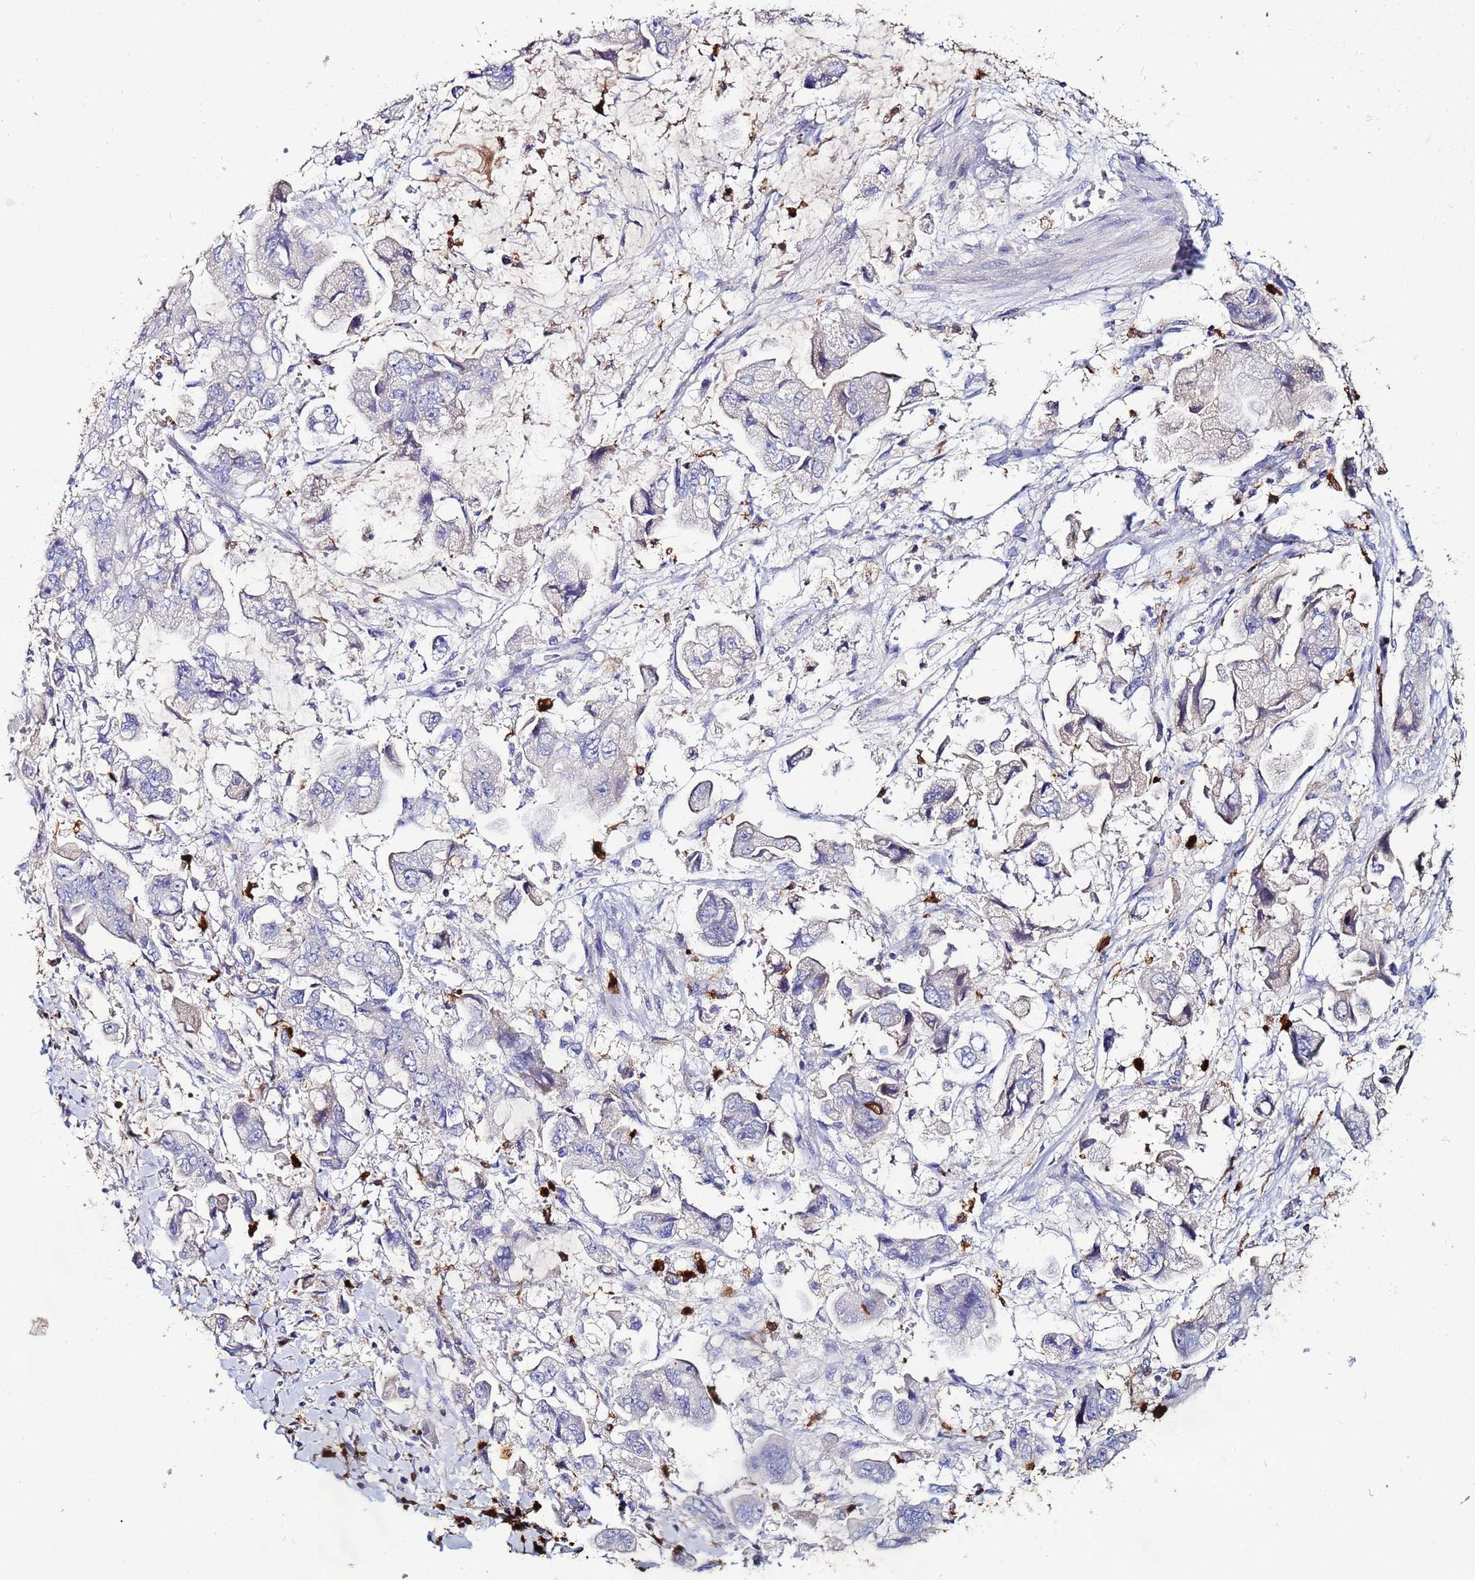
{"staining": {"intensity": "negative", "quantity": "none", "location": "none"}, "tissue": "stomach cancer", "cell_type": "Tumor cells", "image_type": "cancer", "snomed": [{"axis": "morphology", "description": "Adenocarcinoma, NOS"}, {"axis": "topography", "description": "Stomach"}], "caption": "Tumor cells are negative for brown protein staining in stomach cancer (adenocarcinoma).", "gene": "TUBAL3", "patient": {"sex": "male", "age": 62}}